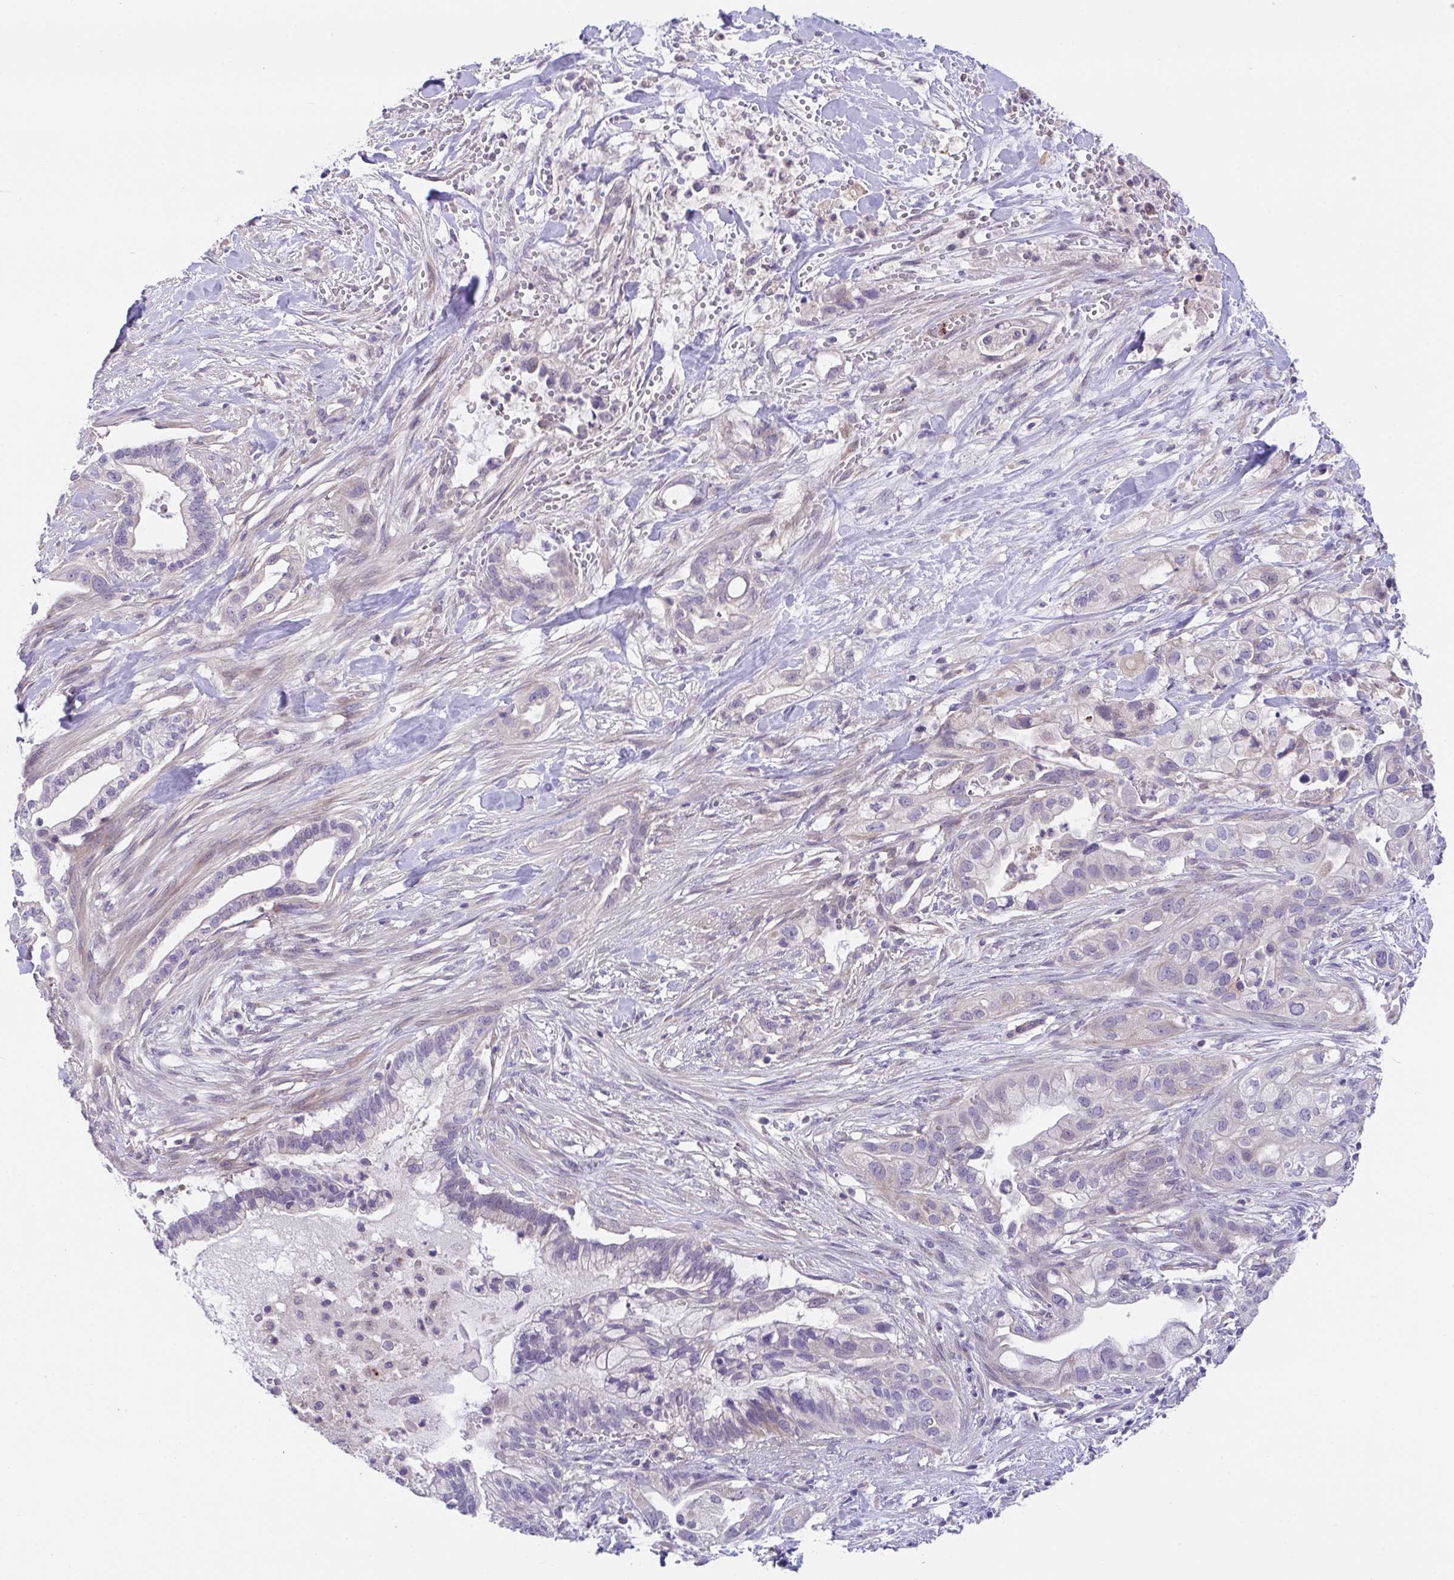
{"staining": {"intensity": "negative", "quantity": "none", "location": "none"}, "tissue": "pancreatic cancer", "cell_type": "Tumor cells", "image_type": "cancer", "snomed": [{"axis": "morphology", "description": "Adenocarcinoma, NOS"}, {"axis": "topography", "description": "Pancreas"}], "caption": "The immunohistochemistry (IHC) histopathology image has no significant staining in tumor cells of adenocarcinoma (pancreatic) tissue.", "gene": "RHOXF1", "patient": {"sex": "male", "age": 44}}